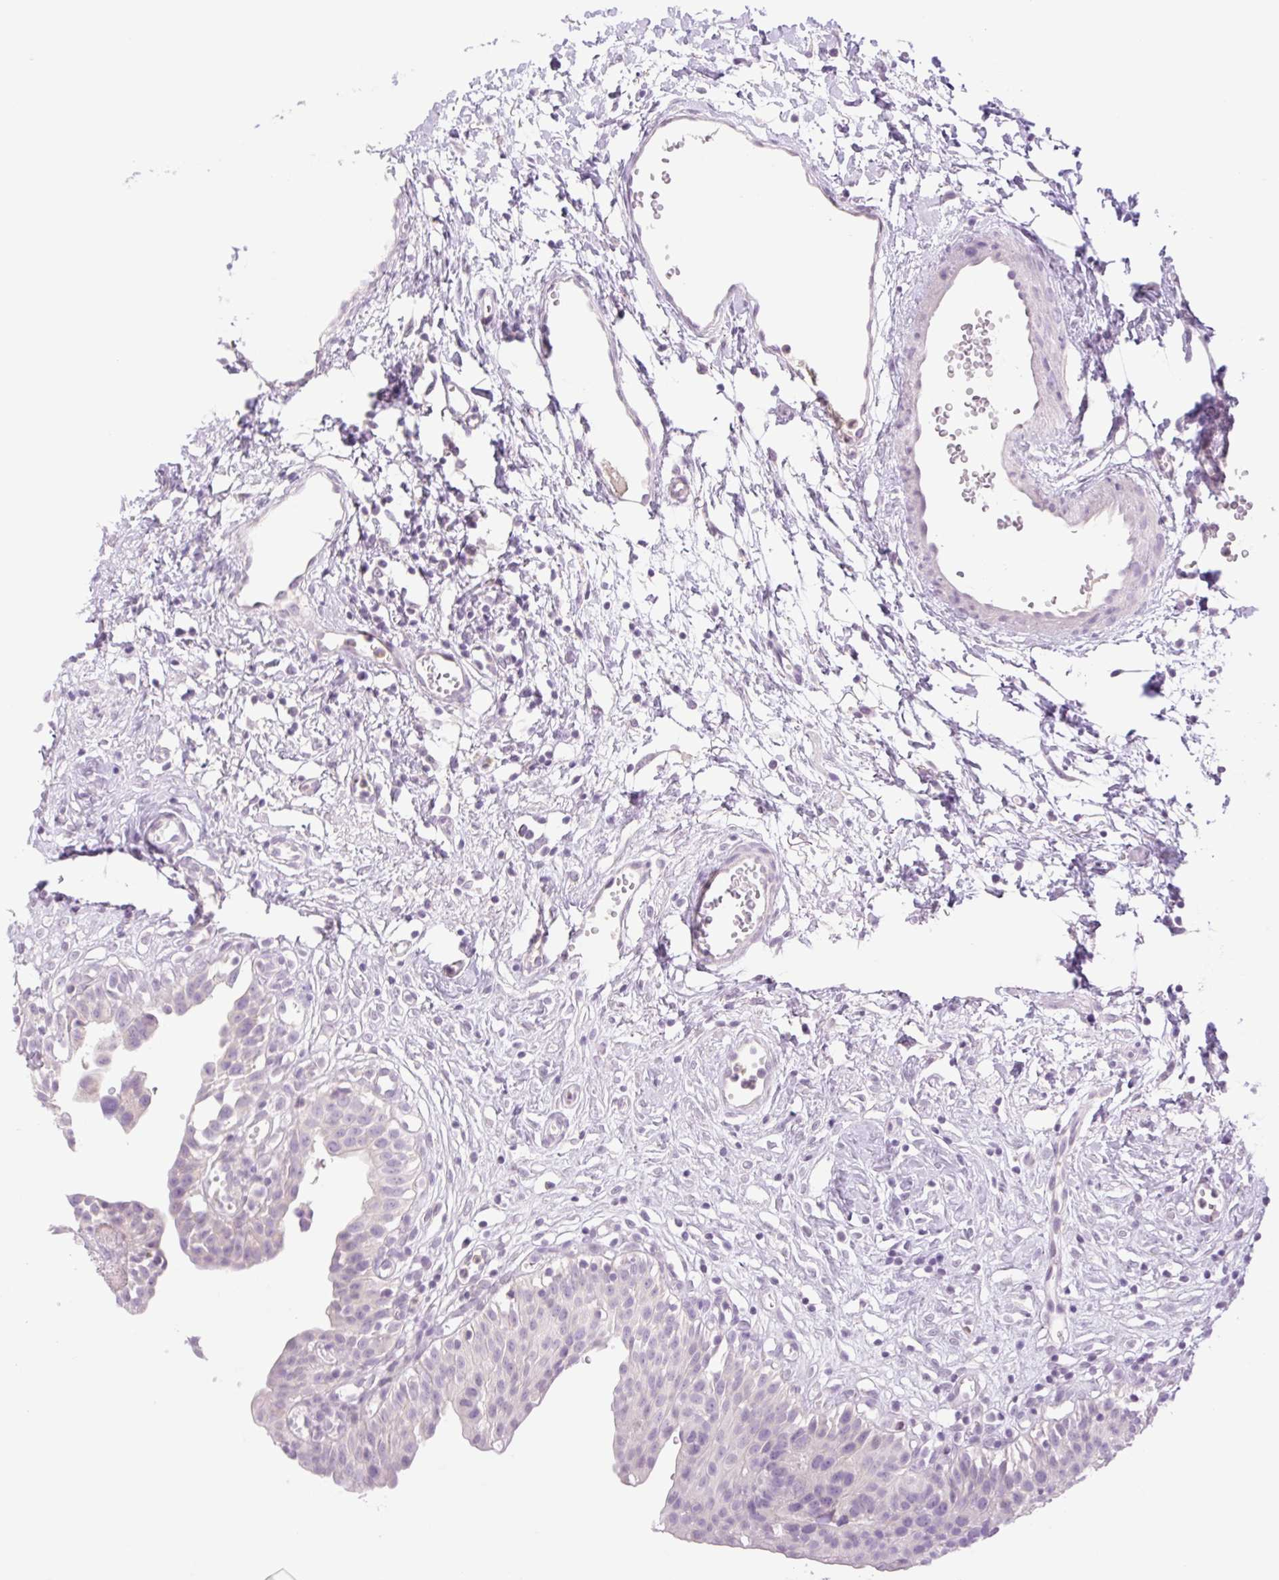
{"staining": {"intensity": "negative", "quantity": "none", "location": "none"}, "tissue": "urinary bladder", "cell_type": "Urothelial cells", "image_type": "normal", "snomed": [{"axis": "morphology", "description": "Normal tissue, NOS"}, {"axis": "topography", "description": "Urinary bladder"}], "caption": "A high-resolution photomicrograph shows immunohistochemistry staining of normal urinary bladder, which shows no significant positivity in urothelial cells. (Brightfield microscopy of DAB (3,3'-diaminobenzidine) immunohistochemistry (IHC) at high magnification).", "gene": "TBX15", "patient": {"sex": "male", "age": 51}}